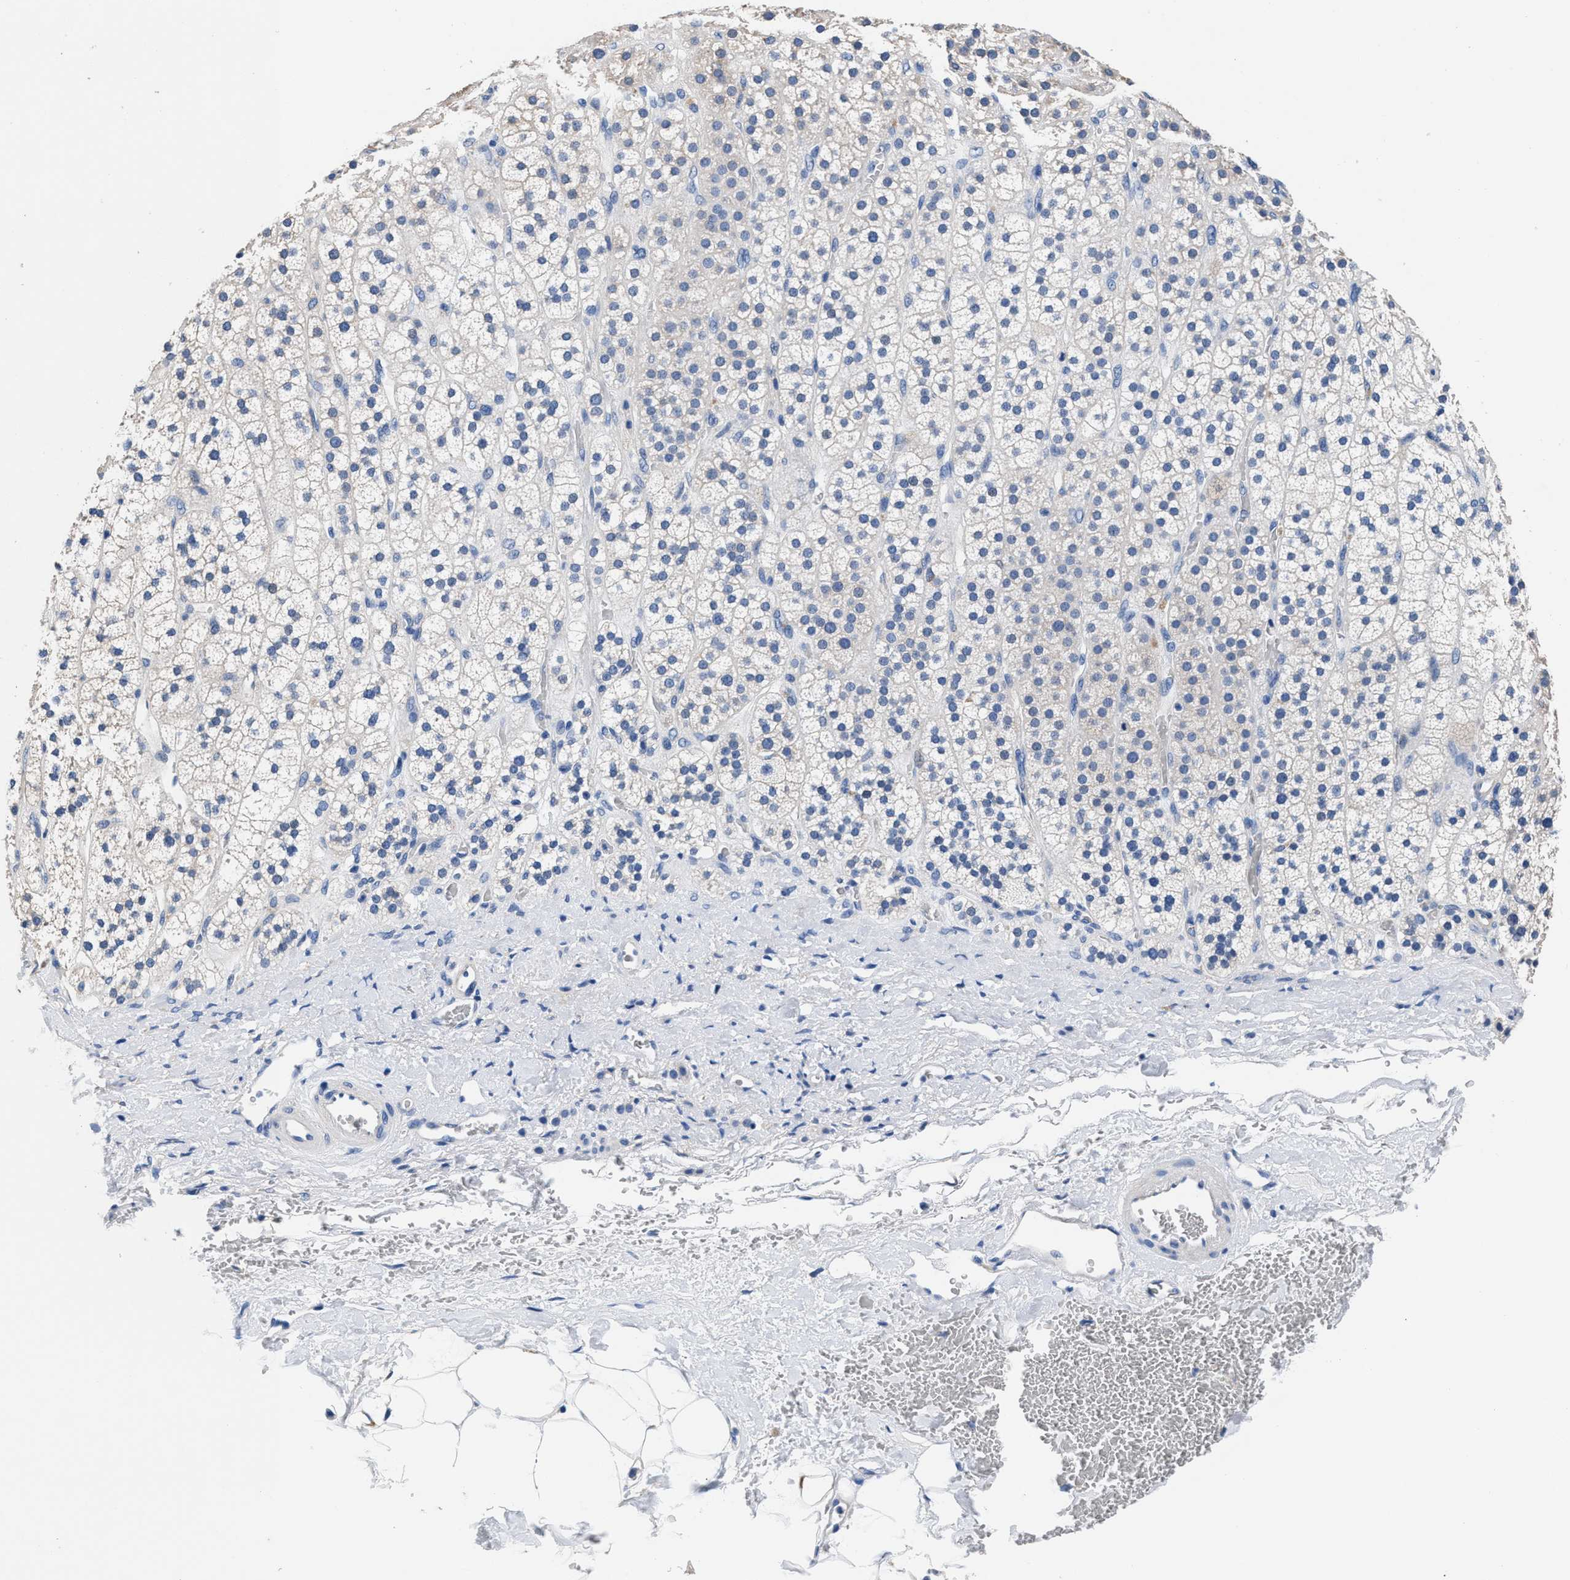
{"staining": {"intensity": "weak", "quantity": "<25%", "location": "cytoplasmic/membranous"}, "tissue": "adrenal gland", "cell_type": "Glandular cells", "image_type": "normal", "snomed": [{"axis": "morphology", "description": "Normal tissue, NOS"}, {"axis": "topography", "description": "Adrenal gland"}], "caption": "IHC micrograph of benign adrenal gland stained for a protein (brown), which exhibits no staining in glandular cells. (DAB (3,3'-diaminobenzidine) immunohistochemistry (IHC), high magnification).", "gene": "GSTM1", "patient": {"sex": "male", "age": 56}}